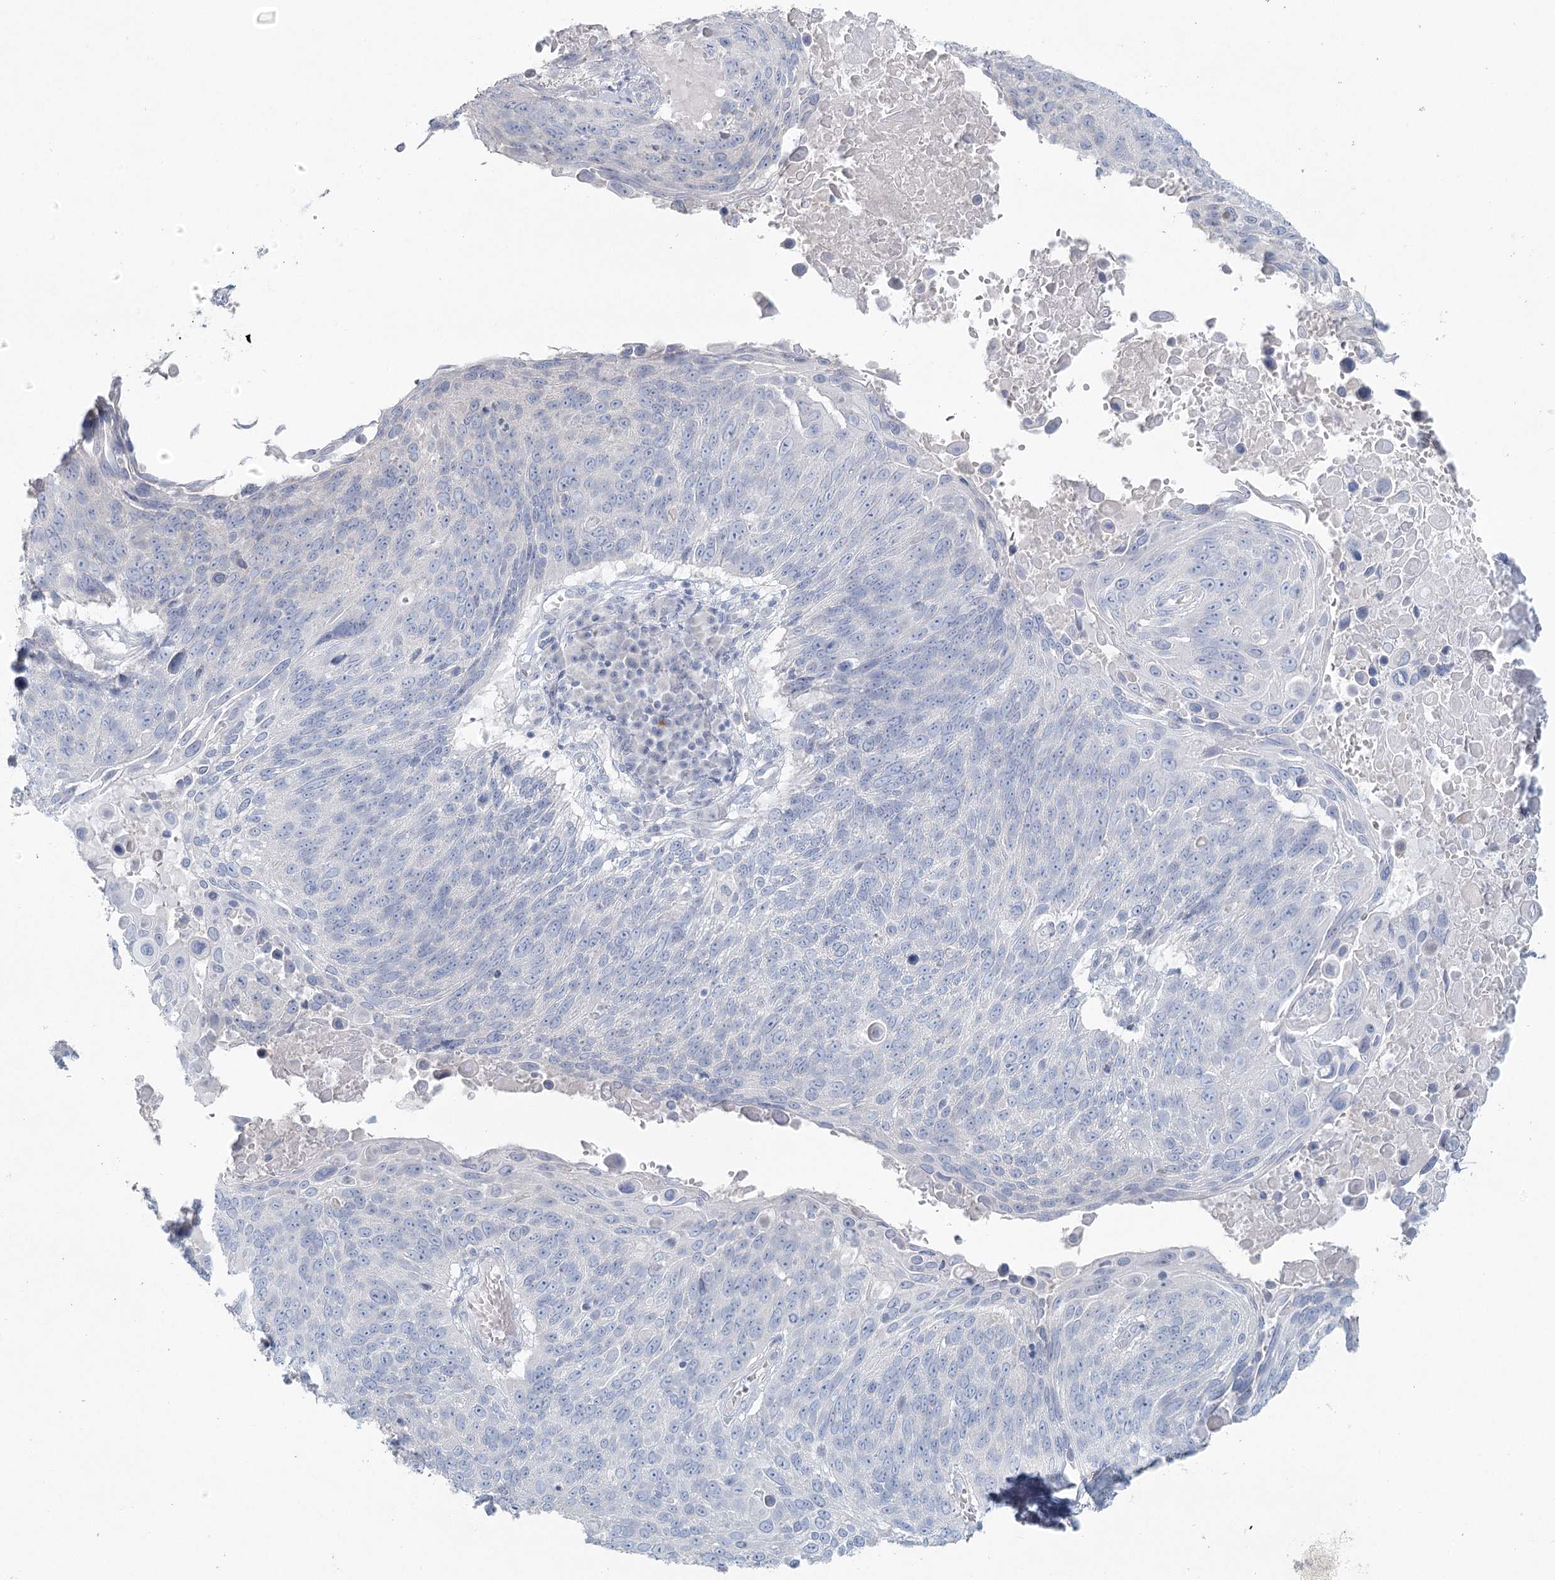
{"staining": {"intensity": "negative", "quantity": "none", "location": "none"}, "tissue": "lung cancer", "cell_type": "Tumor cells", "image_type": "cancer", "snomed": [{"axis": "morphology", "description": "Squamous cell carcinoma, NOS"}, {"axis": "topography", "description": "Lung"}], "caption": "Squamous cell carcinoma (lung) stained for a protein using immunohistochemistry reveals no staining tumor cells.", "gene": "LRP2BP", "patient": {"sex": "male", "age": 66}}